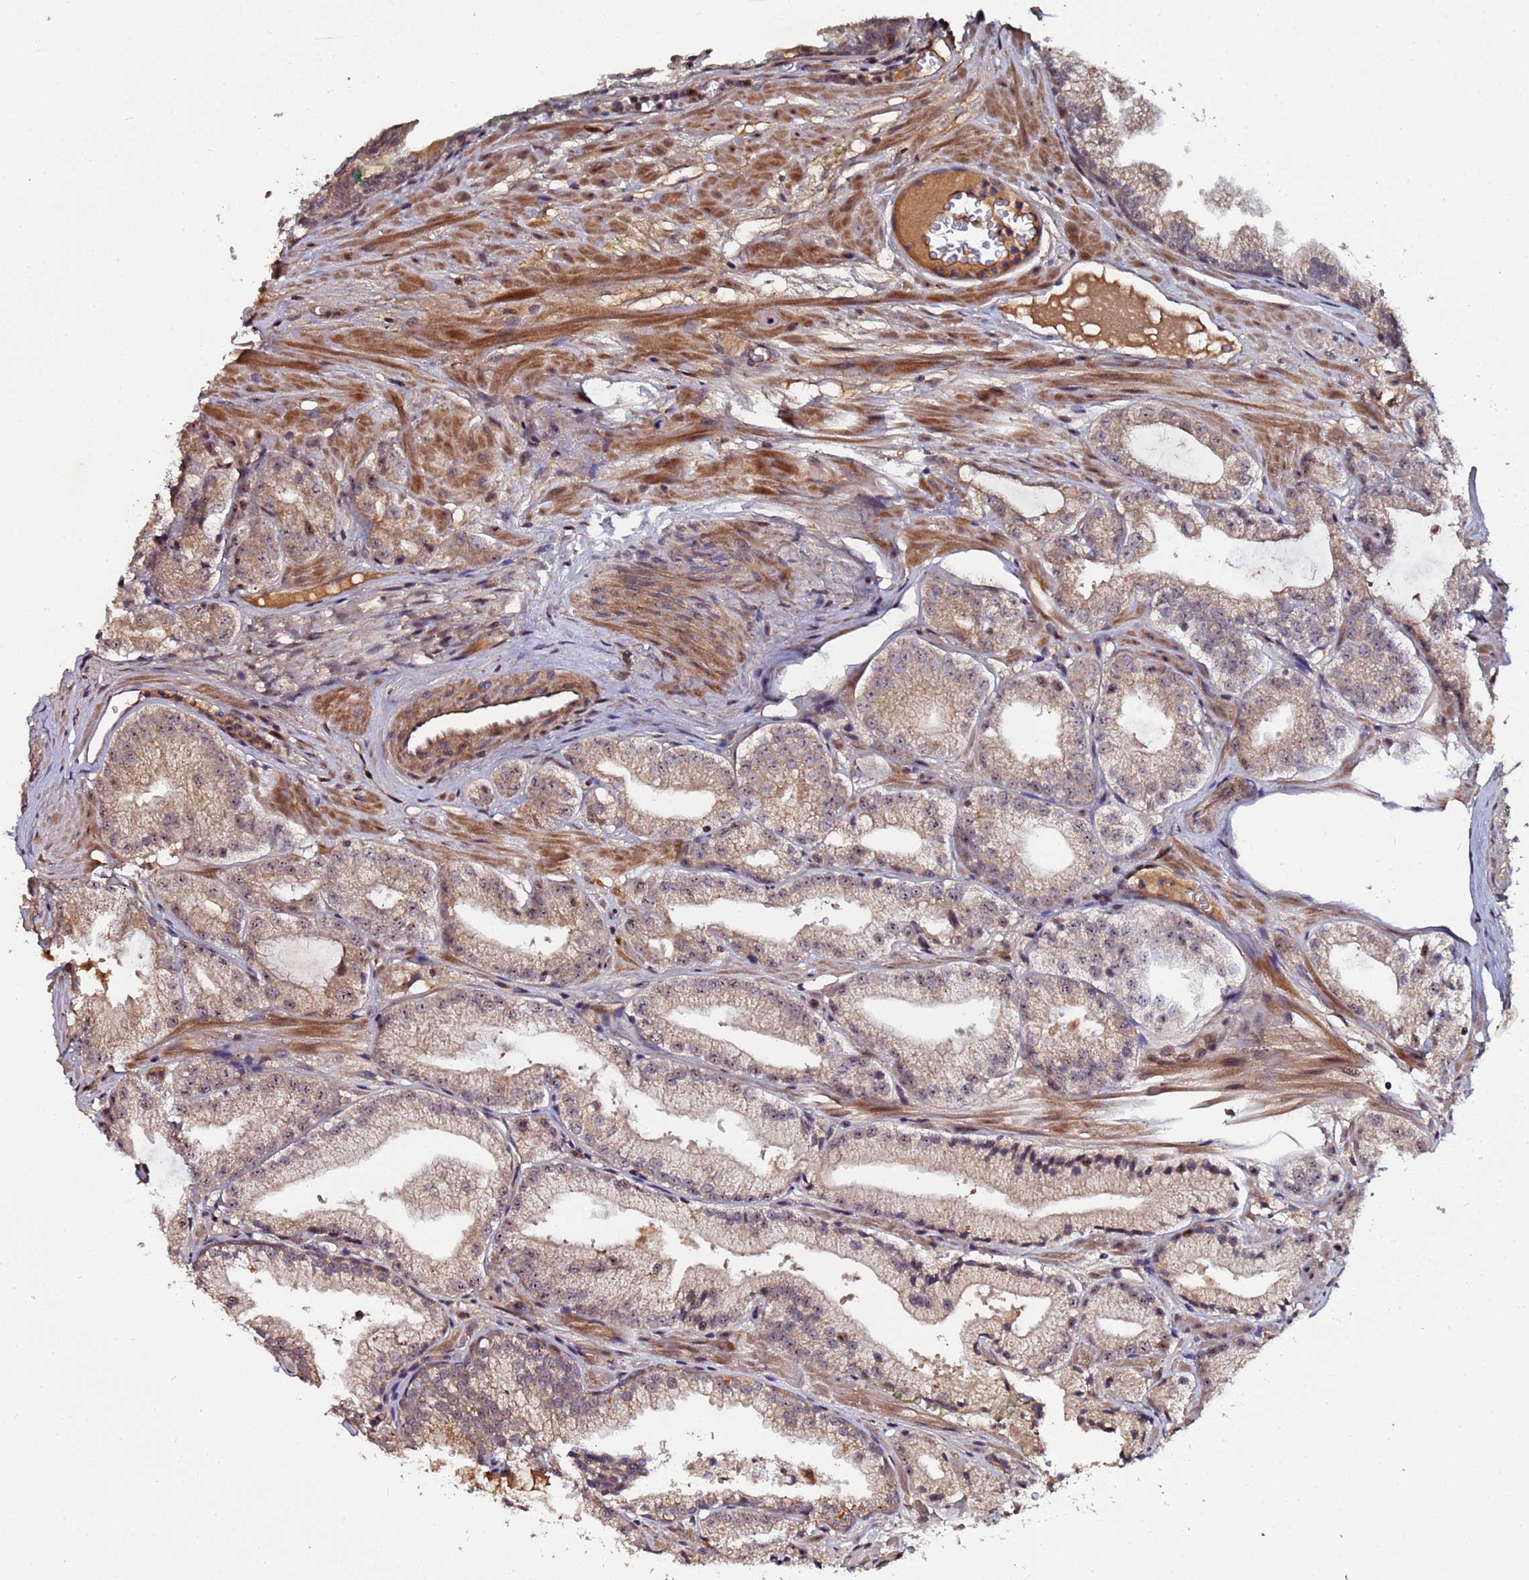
{"staining": {"intensity": "moderate", "quantity": ">75%", "location": "cytoplasmic/membranous,nuclear"}, "tissue": "prostate cancer", "cell_type": "Tumor cells", "image_type": "cancer", "snomed": [{"axis": "morphology", "description": "Adenocarcinoma, Low grade"}, {"axis": "topography", "description": "Prostate"}], "caption": "IHC histopathology image of neoplastic tissue: human prostate cancer stained using IHC displays medium levels of moderate protein expression localized specifically in the cytoplasmic/membranous and nuclear of tumor cells, appearing as a cytoplasmic/membranous and nuclear brown color.", "gene": "OSER1", "patient": {"sex": "male", "age": 60}}